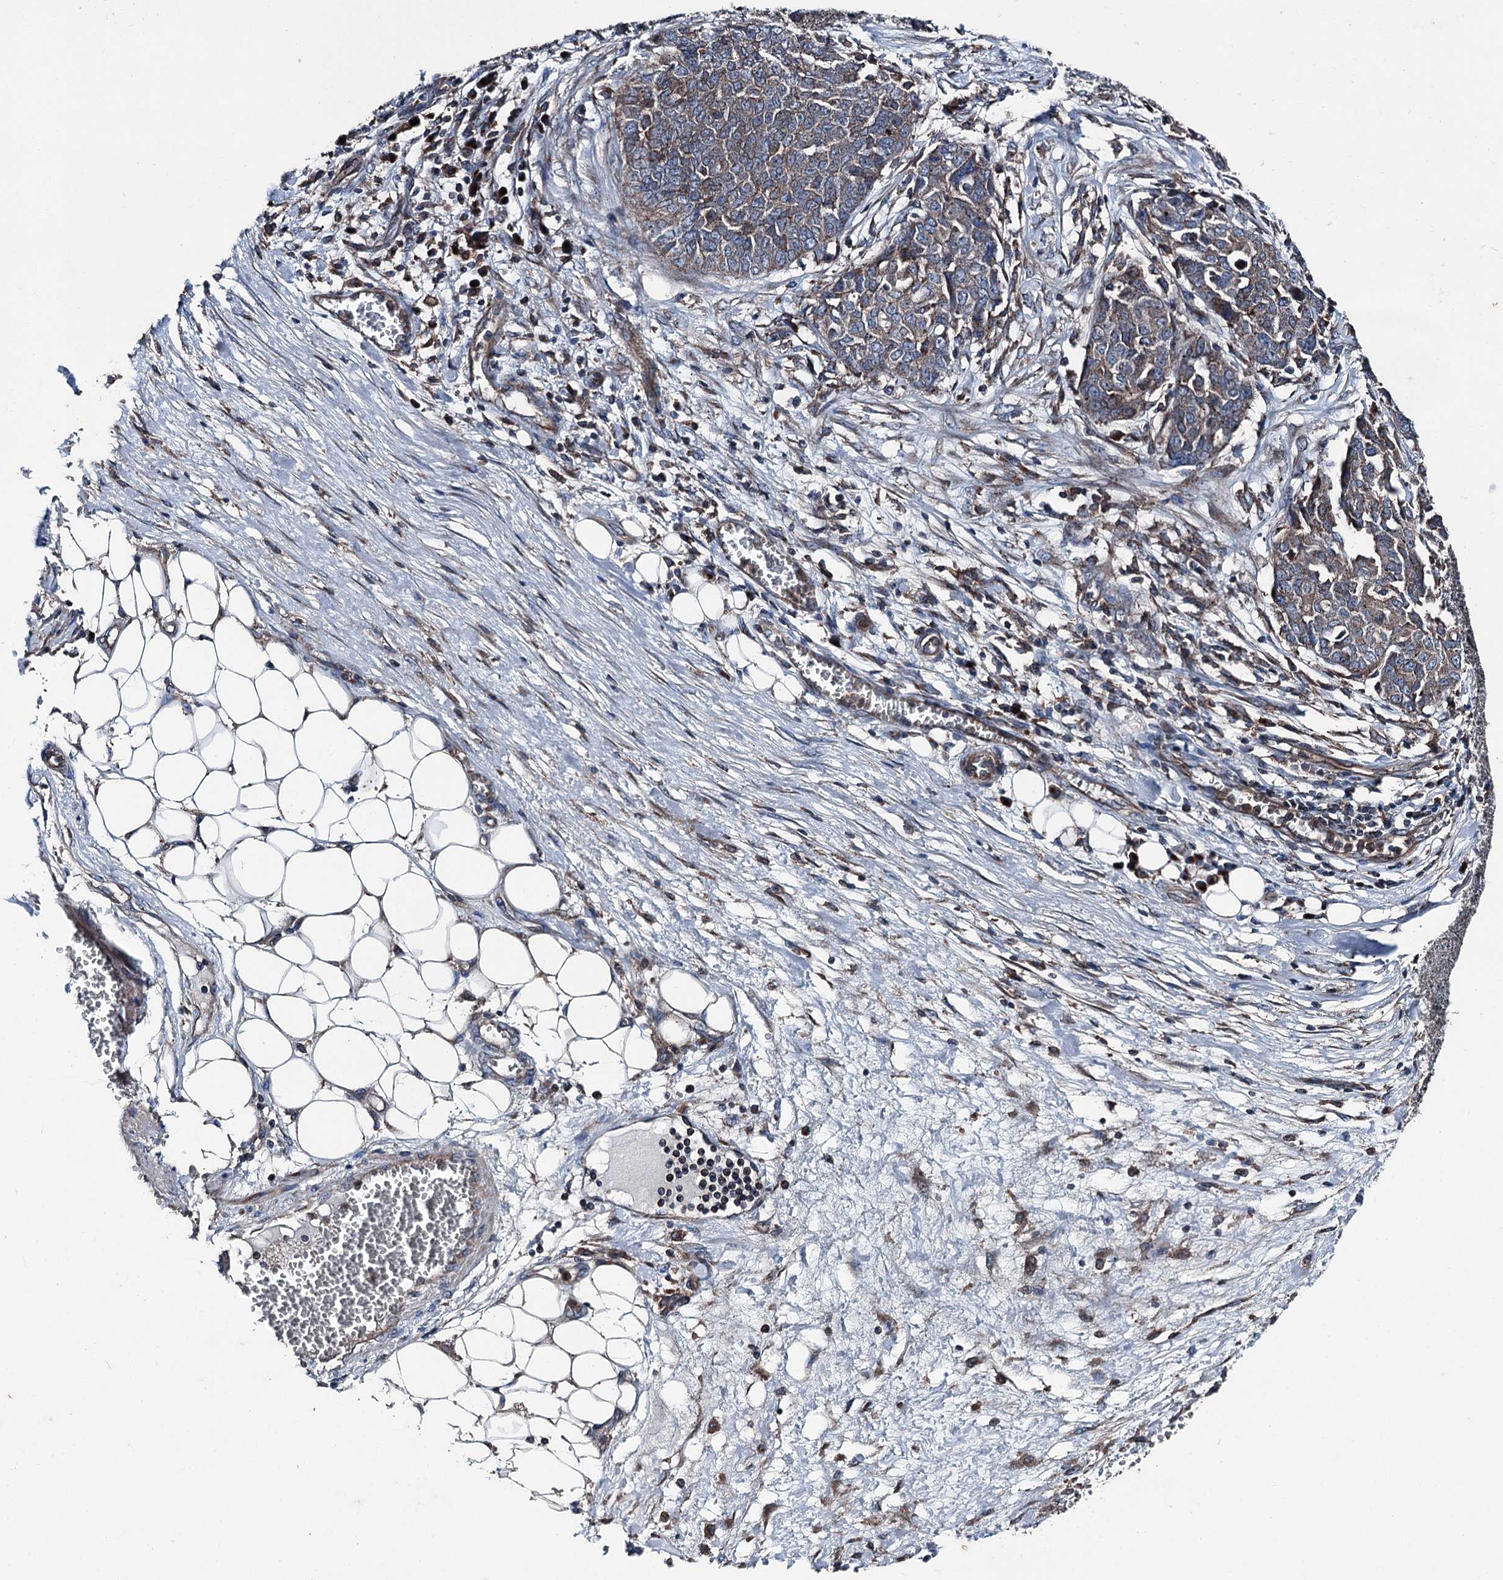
{"staining": {"intensity": "weak", "quantity": "25%-75%", "location": "cytoplasmic/membranous"}, "tissue": "ovarian cancer", "cell_type": "Tumor cells", "image_type": "cancer", "snomed": [{"axis": "morphology", "description": "Cystadenocarcinoma, serous, NOS"}, {"axis": "topography", "description": "Soft tissue"}, {"axis": "topography", "description": "Ovary"}], "caption": "Immunohistochemical staining of human ovarian cancer exhibits low levels of weak cytoplasmic/membranous protein positivity in about 25%-75% of tumor cells.", "gene": "RUFY1", "patient": {"sex": "female", "age": 57}}